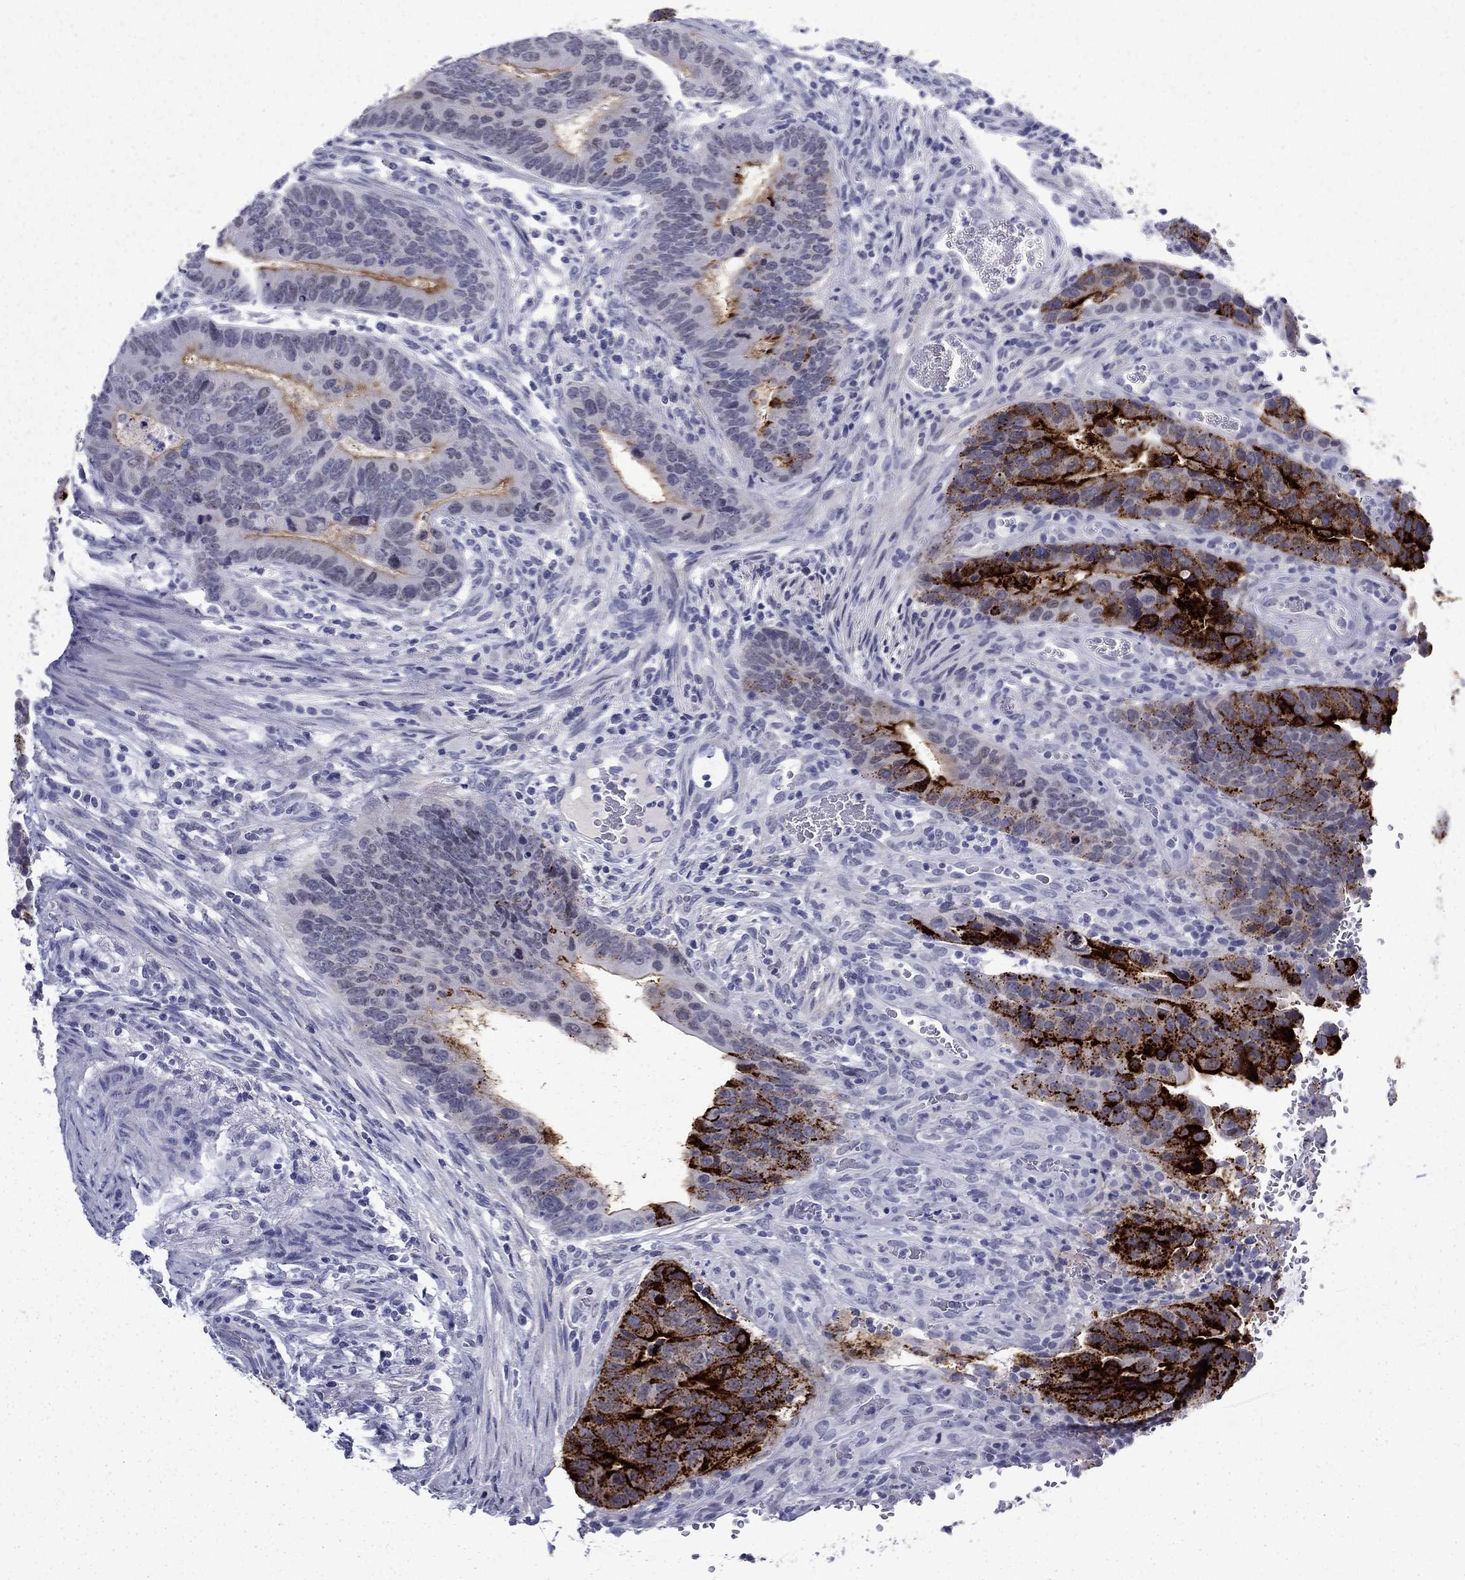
{"staining": {"intensity": "strong", "quantity": "25%-75%", "location": "cytoplasmic/membranous"}, "tissue": "colorectal cancer", "cell_type": "Tumor cells", "image_type": "cancer", "snomed": [{"axis": "morphology", "description": "Adenocarcinoma, NOS"}, {"axis": "topography", "description": "Colon"}], "caption": "This micrograph displays immunohistochemistry staining of colorectal cancer, with high strong cytoplasmic/membranous expression in approximately 25%-75% of tumor cells.", "gene": "C4orf19", "patient": {"sex": "female", "age": 56}}